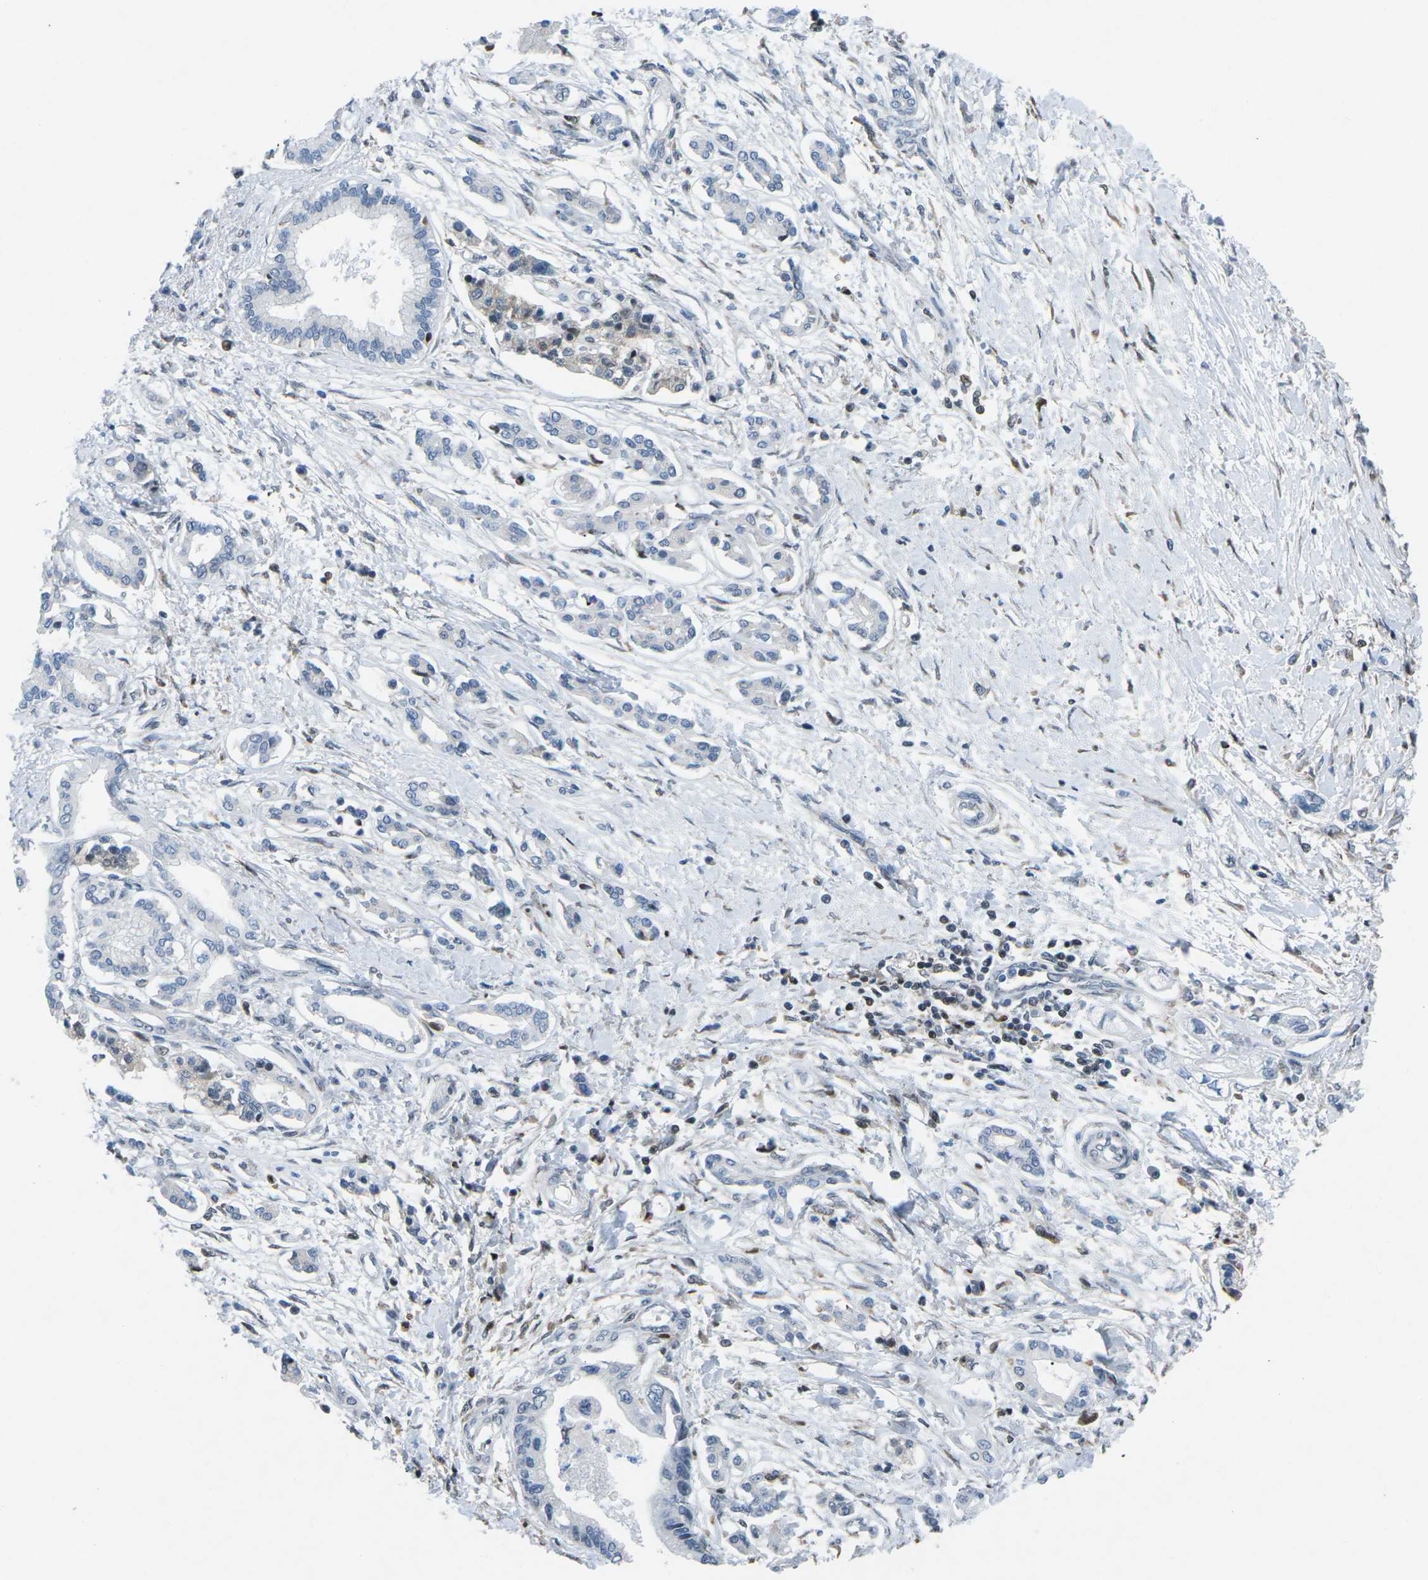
{"staining": {"intensity": "negative", "quantity": "none", "location": "none"}, "tissue": "pancreatic cancer", "cell_type": "Tumor cells", "image_type": "cancer", "snomed": [{"axis": "morphology", "description": "Adenocarcinoma, NOS"}, {"axis": "topography", "description": "Pancreas"}], "caption": "Tumor cells show no significant protein expression in adenocarcinoma (pancreatic). (IHC, brightfield microscopy, high magnification).", "gene": "MBNL1", "patient": {"sex": "male", "age": 56}}